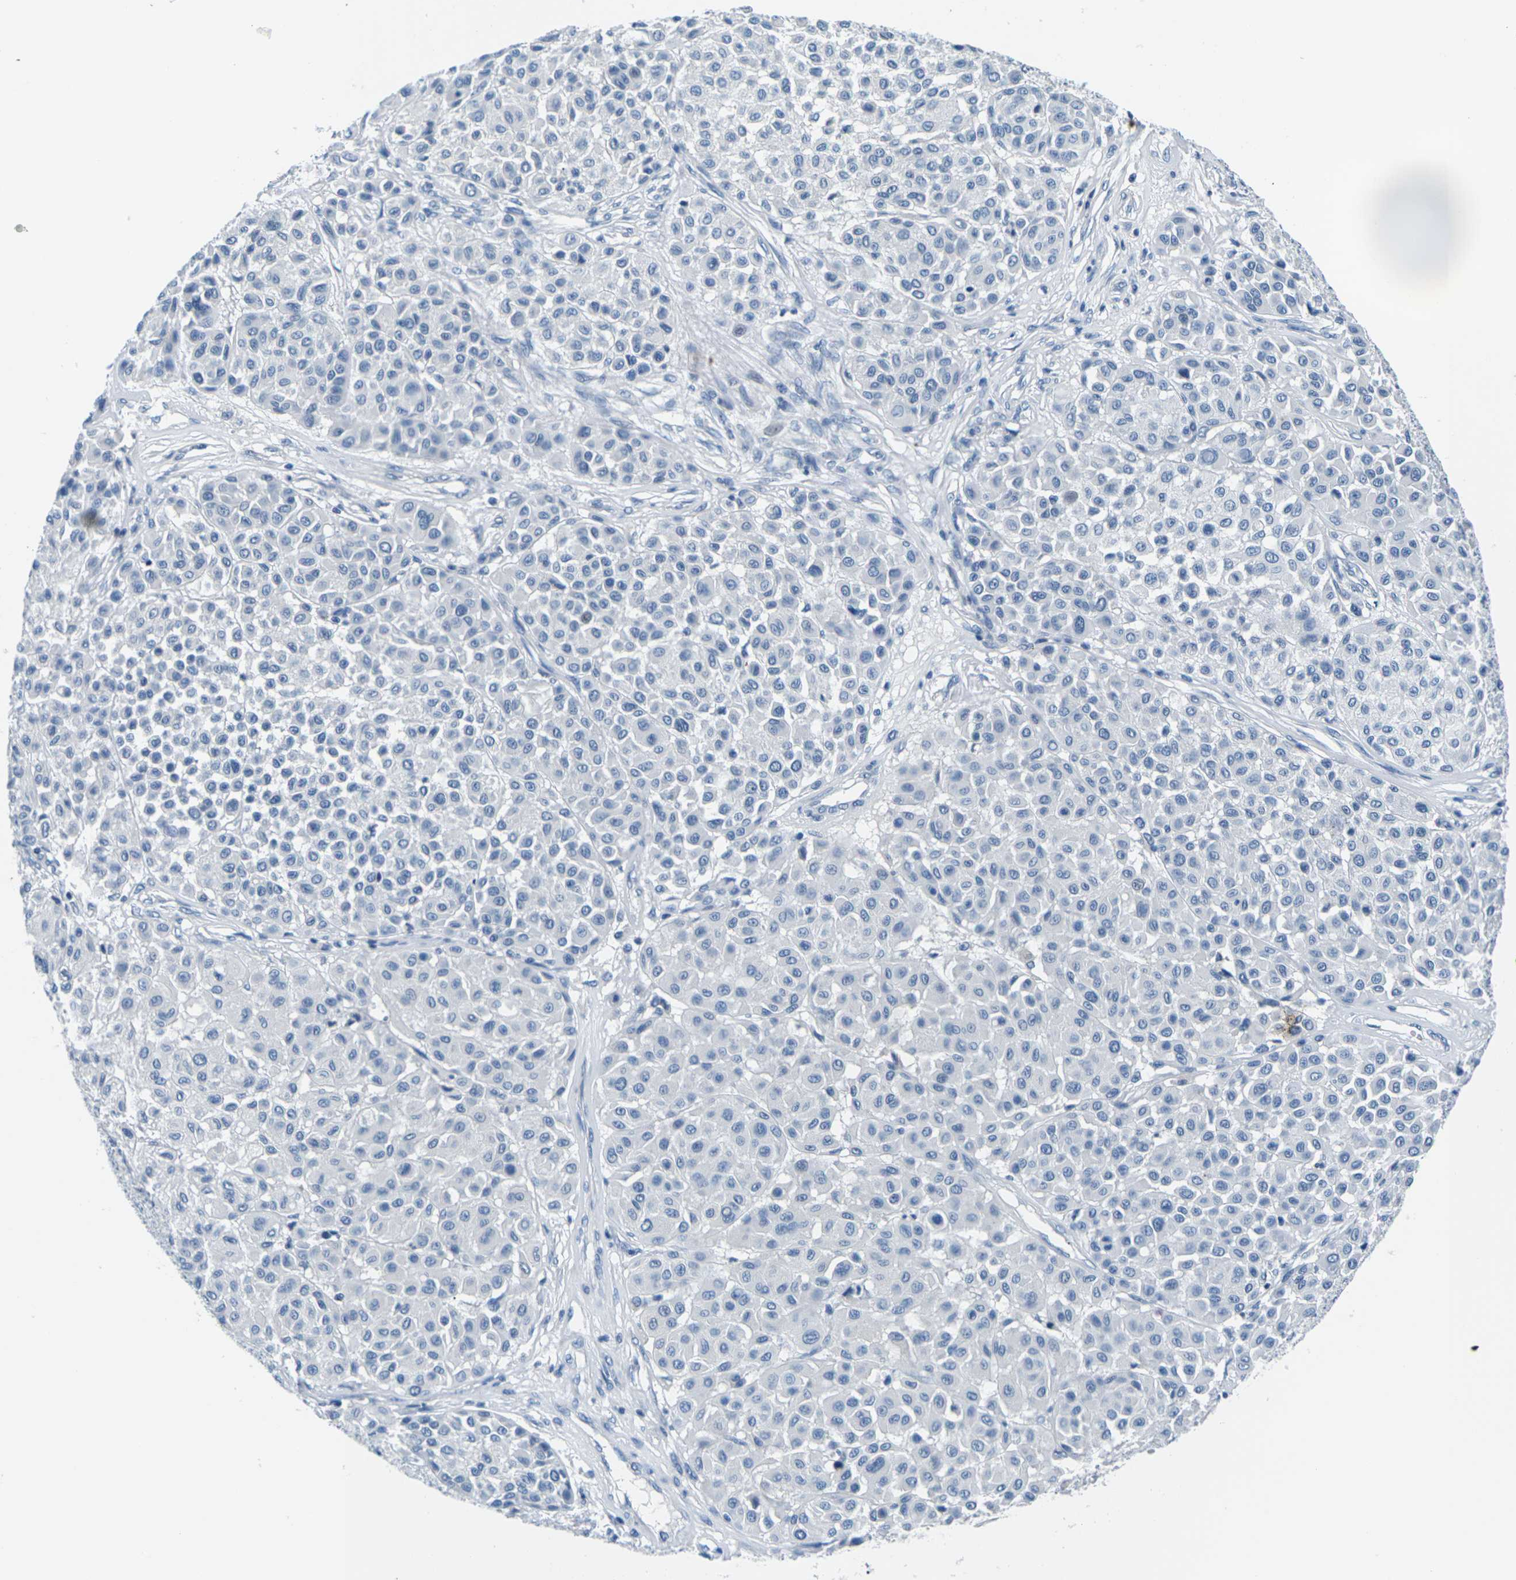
{"staining": {"intensity": "negative", "quantity": "none", "location": "none"}, "tissue": "melanoma", "cell_type": "Tumor cells", "image_type": "cancer", "snomed": [{"axis": "morphology", "description": "Malignant melanoma, Metastatic site"}, {"axis": "topography", "description": "Soft tissue"}], "caption": "Immunohistochemistry (IHC) of human melanoma demonstrates no staining in tumor cells. The staining was performed using DAB to visualize the protein expression in brown, while the nuclei were stained in blue with hematoxylin (Magnification: 20x).", "gene": "UMOD", "patient": {"sex": "male", "age": 41}}